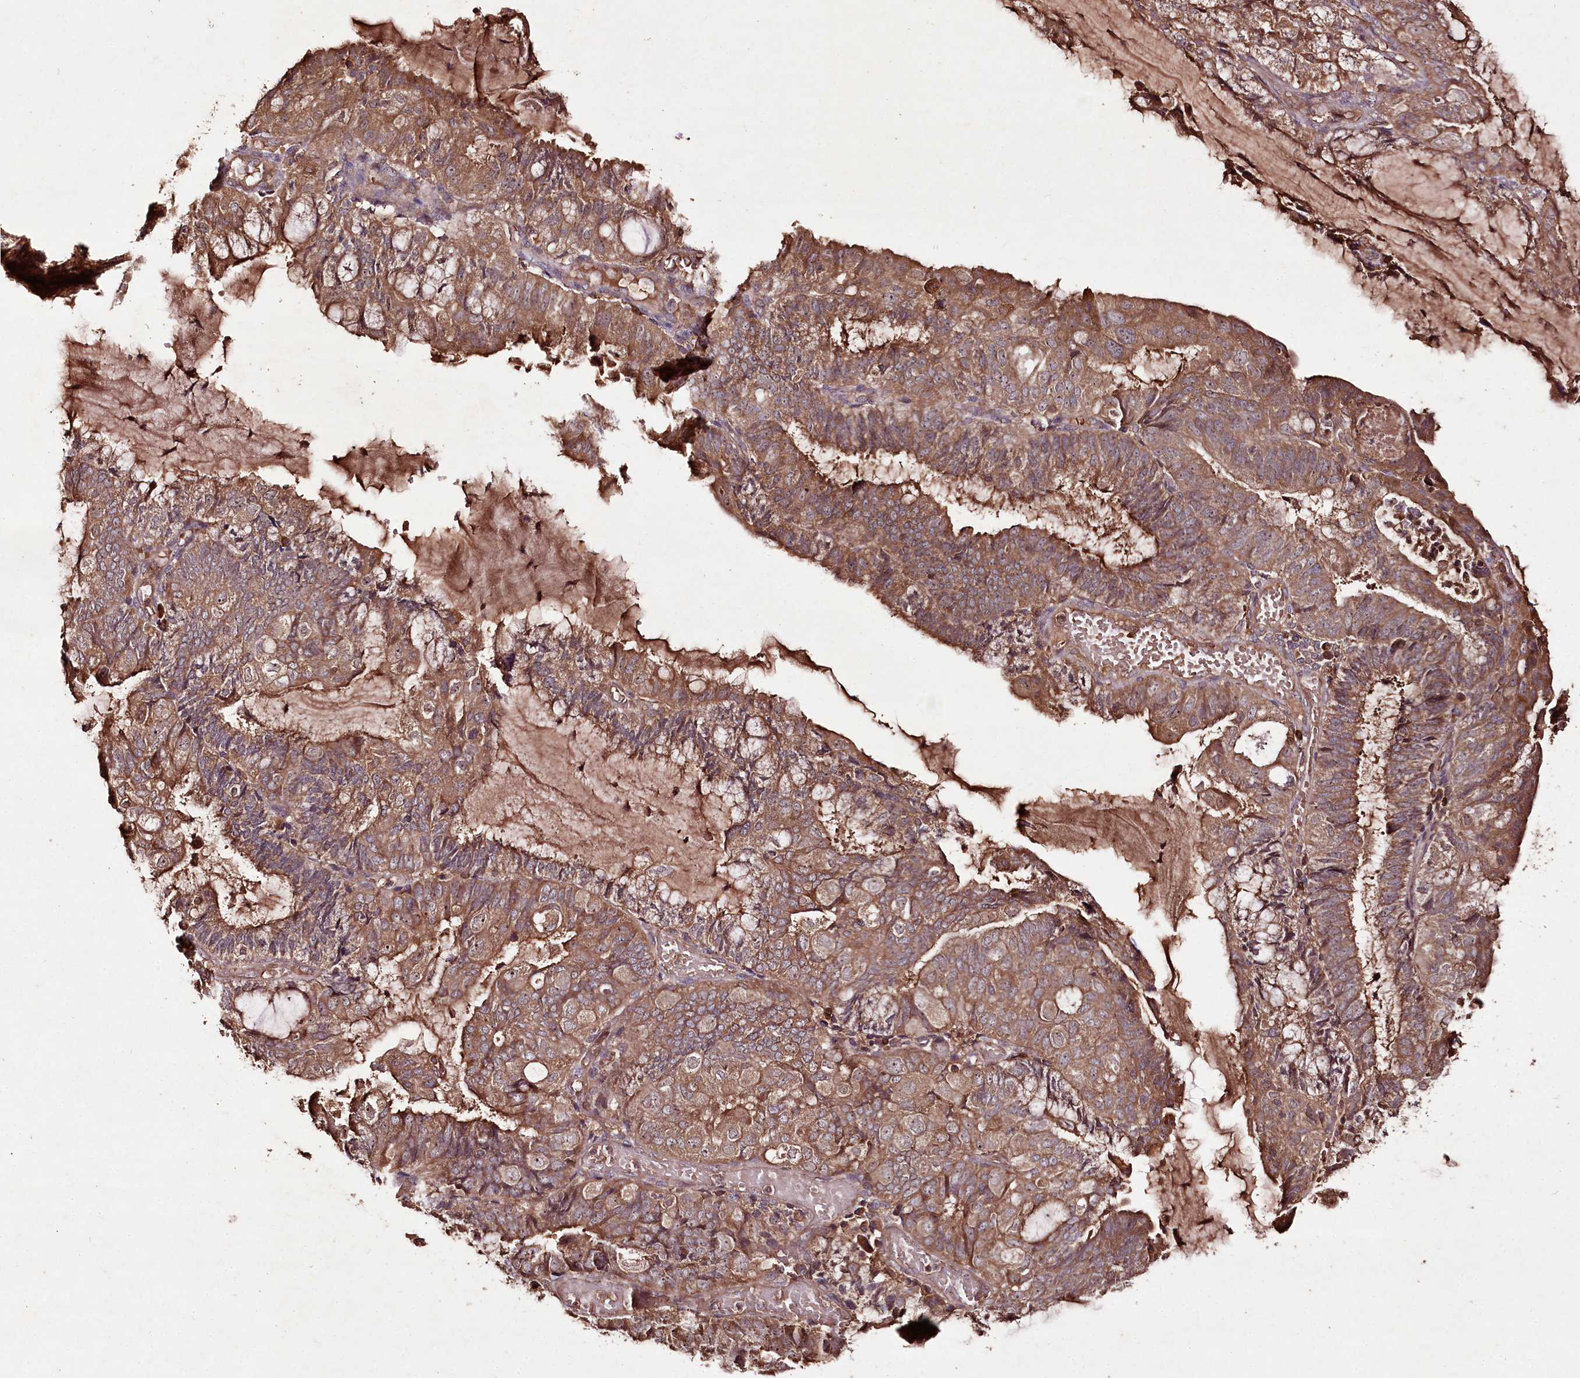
{"staining": {"intensity": "moderate", "quantity": ">75%", "location": "cytoplasmic/membranous"}, "tissue": "endometrial cancer", "cell_type": "Tumor cells", "image_type": "cancer", "snomed": [{"axis": "morphology", "description": "Adenocarcinoma, NOS"}, {"axis": "topography", "description": "Endometrium"}], "caption": "Tumor cells demonstrate moderate cytoplasmic/membranous staining in about >75% of cells in endometrial cancer.", "gene": "FAM53B", "patient": {"sex": "female", "age": 81}}